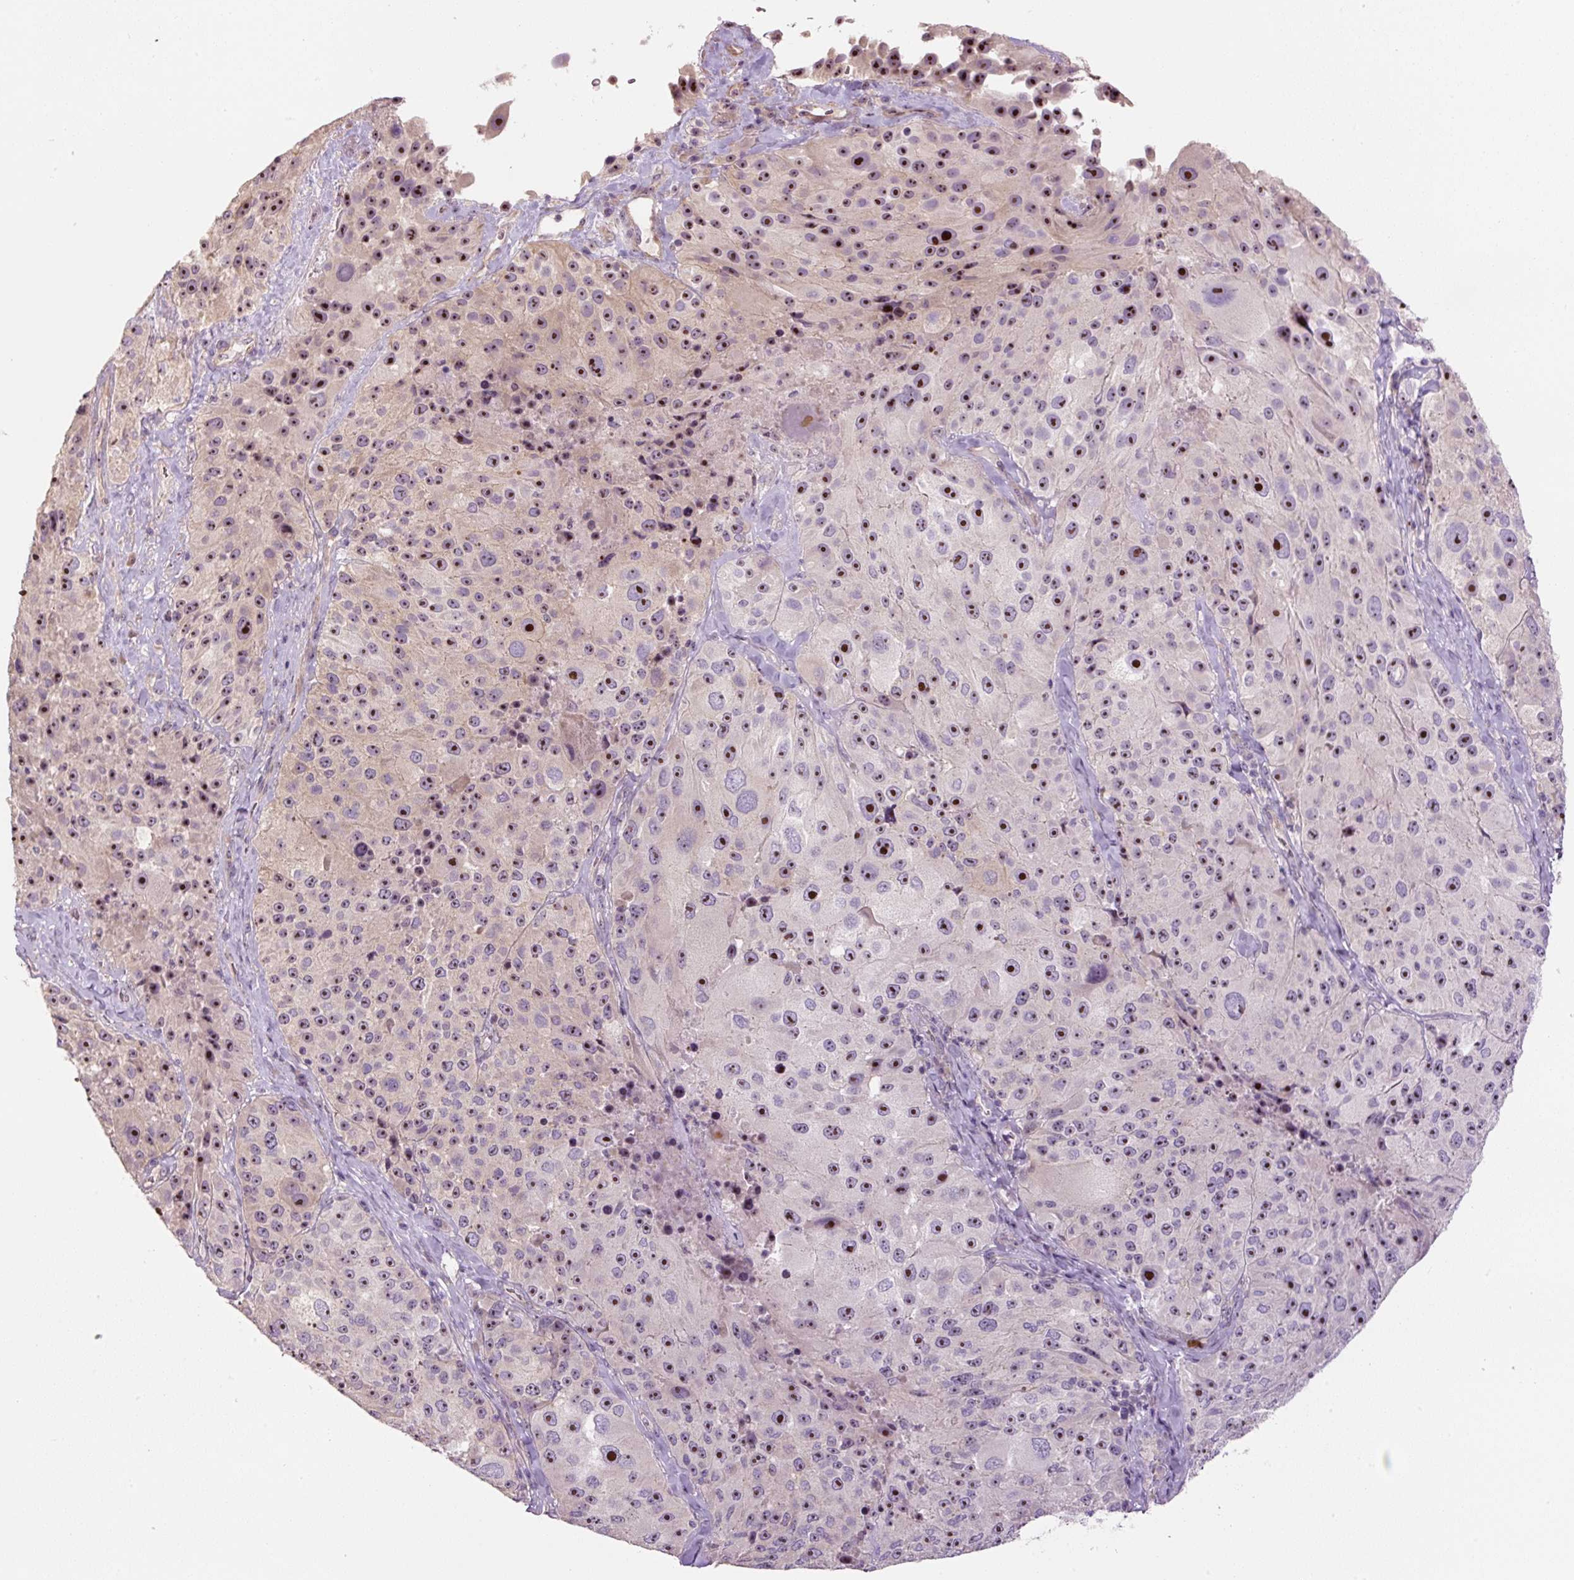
{"staining": {"intensity": "moderate", "quantity": "25%-75%", "location": "nuclear"}, "tissue": "melanoma", "cell_type": "Tumor cells", "image_type": "cancer", "snomed": [{"axis": "morphology", "description": "Malignant melanoma, Metastatic site"}, {"axis": "topography", "description": "Lymph node"}], "caption": "Malignant melanoma (metastatic site) stained with a brown dye shows moderate nuclear positive staining in approximately 25%-75% of tumor cells.", "gene": "TMEM151B", "patient": {"sex": "male", "age": 62}}